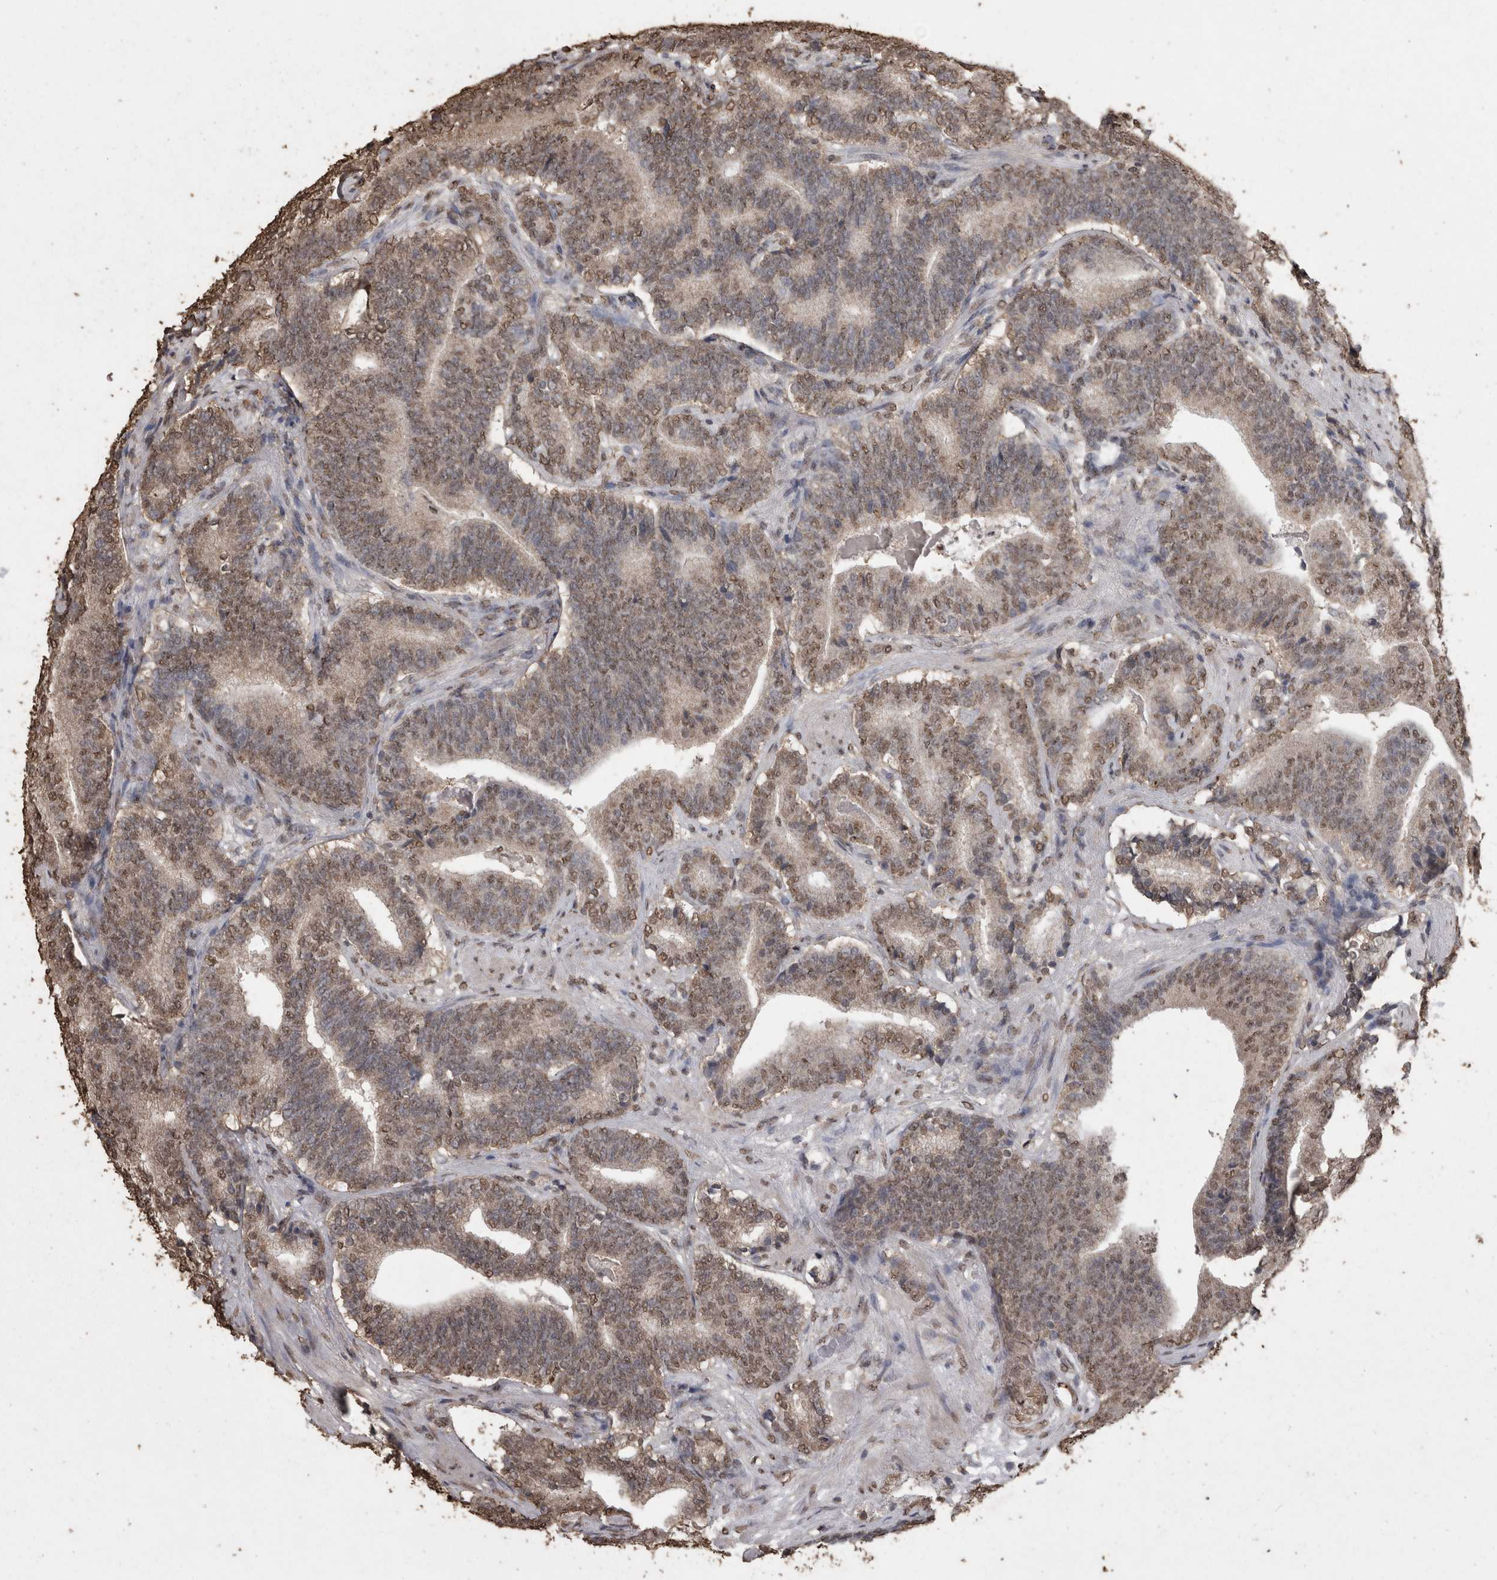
{"staining": {"intensity": "weak", "quantity": "25%-75%", "location": "nuclear"}, "tissue": "prostate cancer", "cell_type": "Tumor cells", "image_type": "cancer", "snomed": [{"axis": "morphology", "description": "Adenocarcinoma, High grade"}, {"axis": "topography", "description": "Prostate"}], "caption": "Human high-grade adenocarcinoma (prostate) stained with a protein marker displays weak staining in tumor cells.", "gene": "SMAD7", "patient": {"sex": "male", "age": 55}}